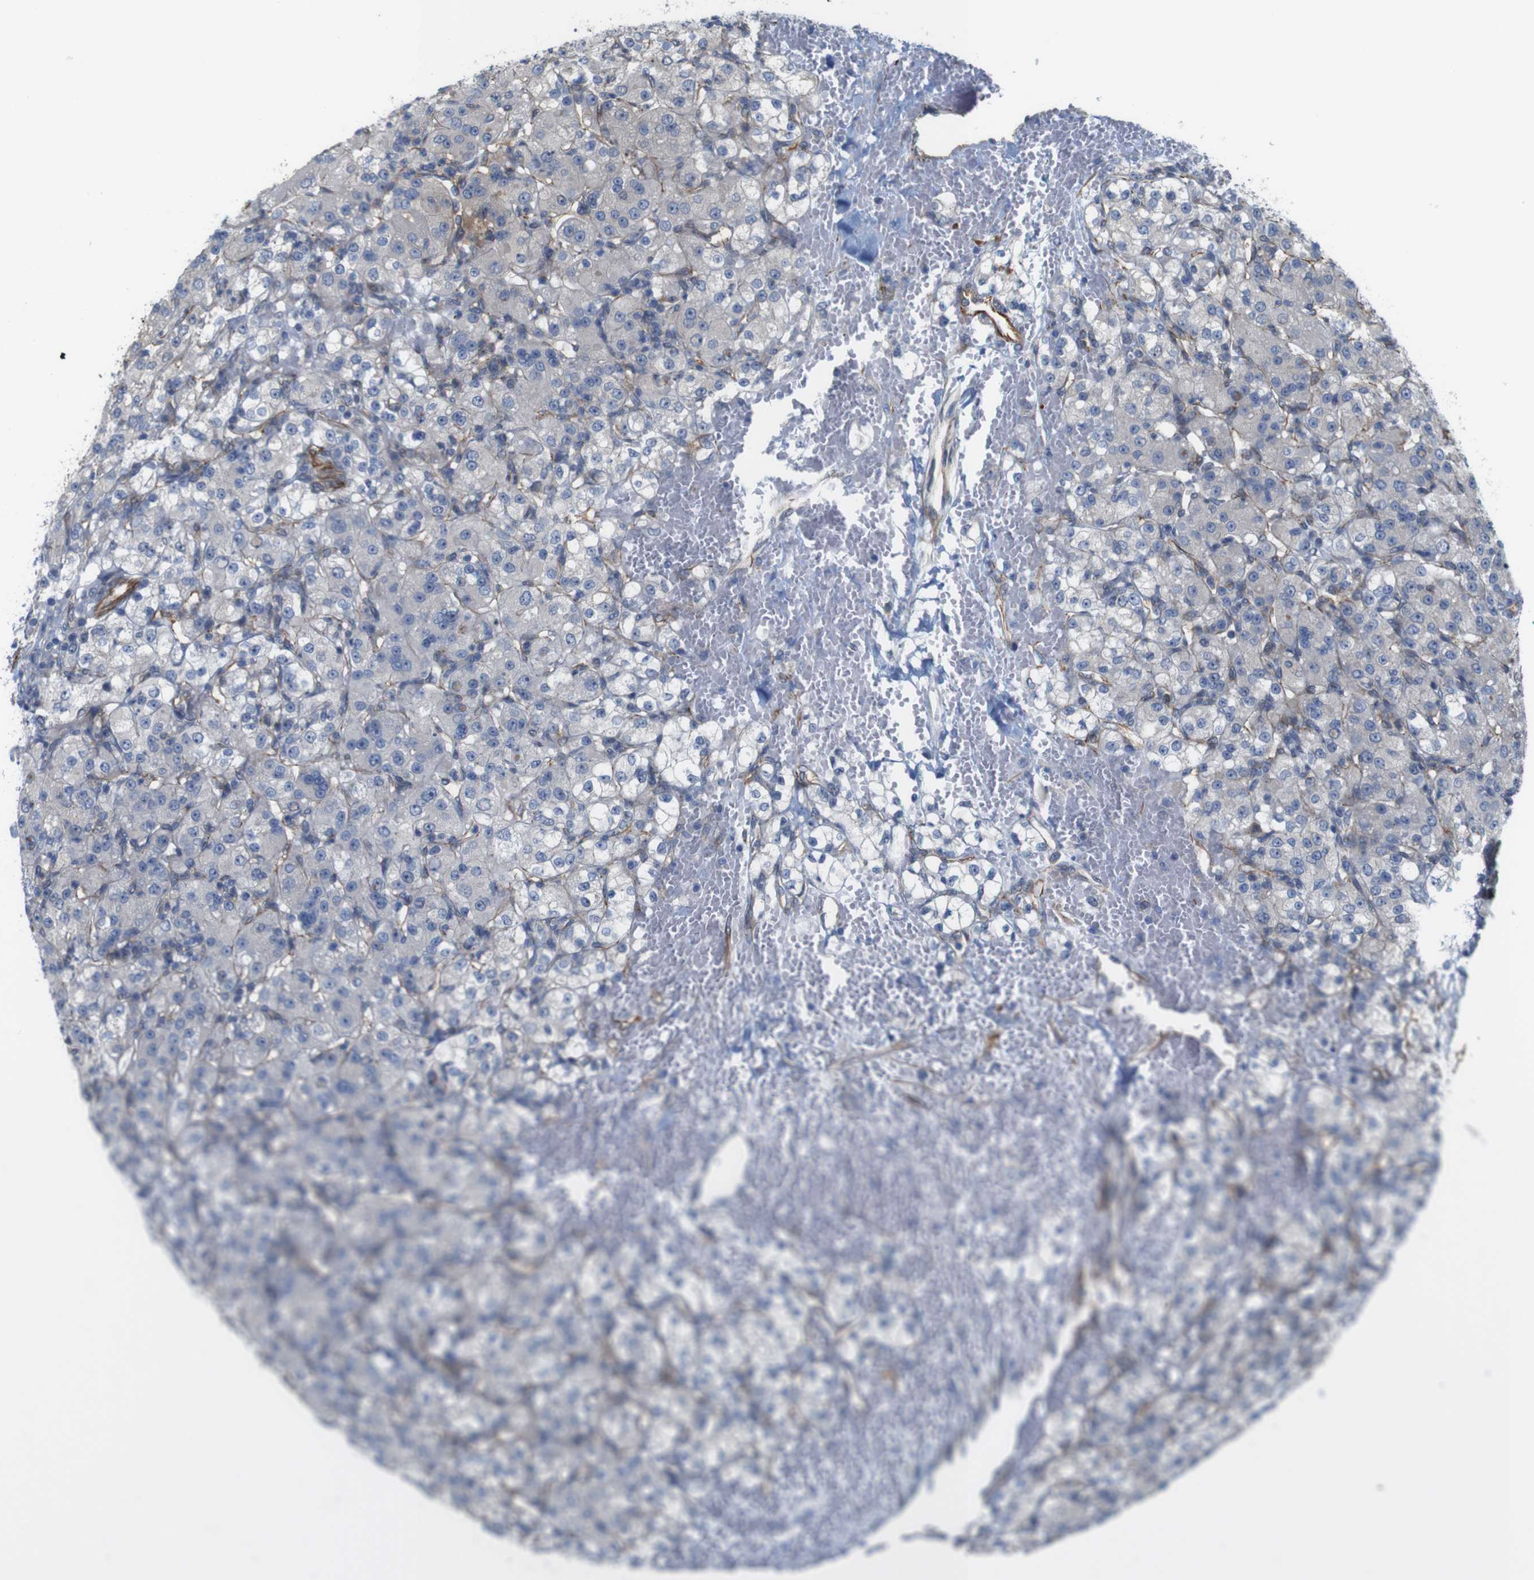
{"staining": {"intensity": "negative", "quantity": "none", "location": "none"}, "tissue": "renal cancer", "cell_type": "Tumor cells", "image_type": "cancer", "snomed": [{"axis": "morphology", "description": "Normal tissue, NOS"}, {"axis": "morphology", "description": "Adenocarcinoma, NOS"}, {"axis": "topography", "description": "Kidney"}], "caption": "Tumor cells are negative for brown protein staining in adenocarcinoma (renal).", "gene": "JPH1", "patient": {"sex": "male", "age": 61}}